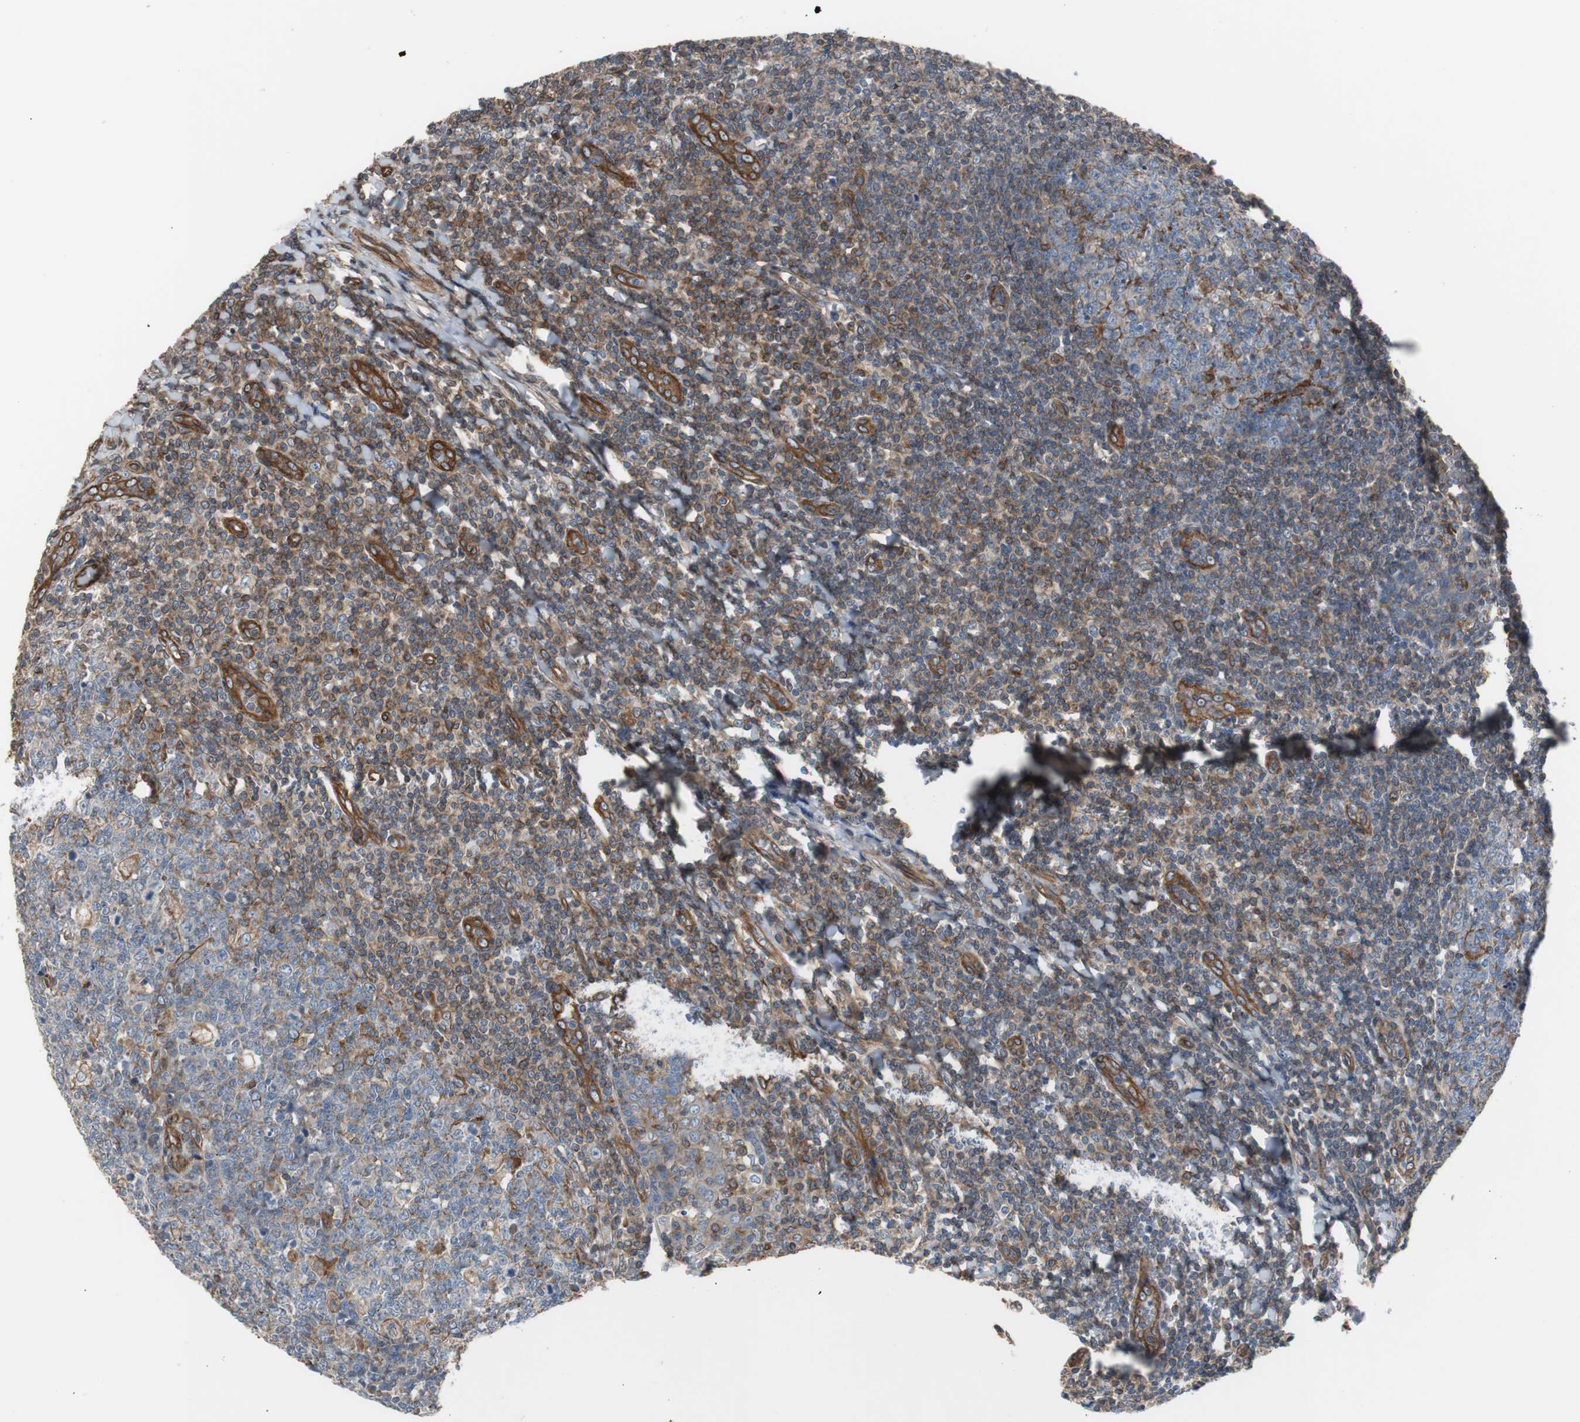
{"staining": {"intensity": "weak", "quantity": "25%-75%", "location": "cytoplasmic/membranous"}, "tissue": "tonsil", "cell_type": "Germinal center cells", "image_type": "normal", "snomed": [{"axis": "morphology", "description": "Normal tissue, NOS"}, {"axis": "topography", "description": "Tonsil"}], "caption": "Weak cytoplasmic/membranous protein positivity is identified in about 25%-75% of germinal center cells in tonsil. (IHC, brightfield microscopy, high magnification).", "gene": "KIF3B", "patient": {"sex": "male", "age": 31}}